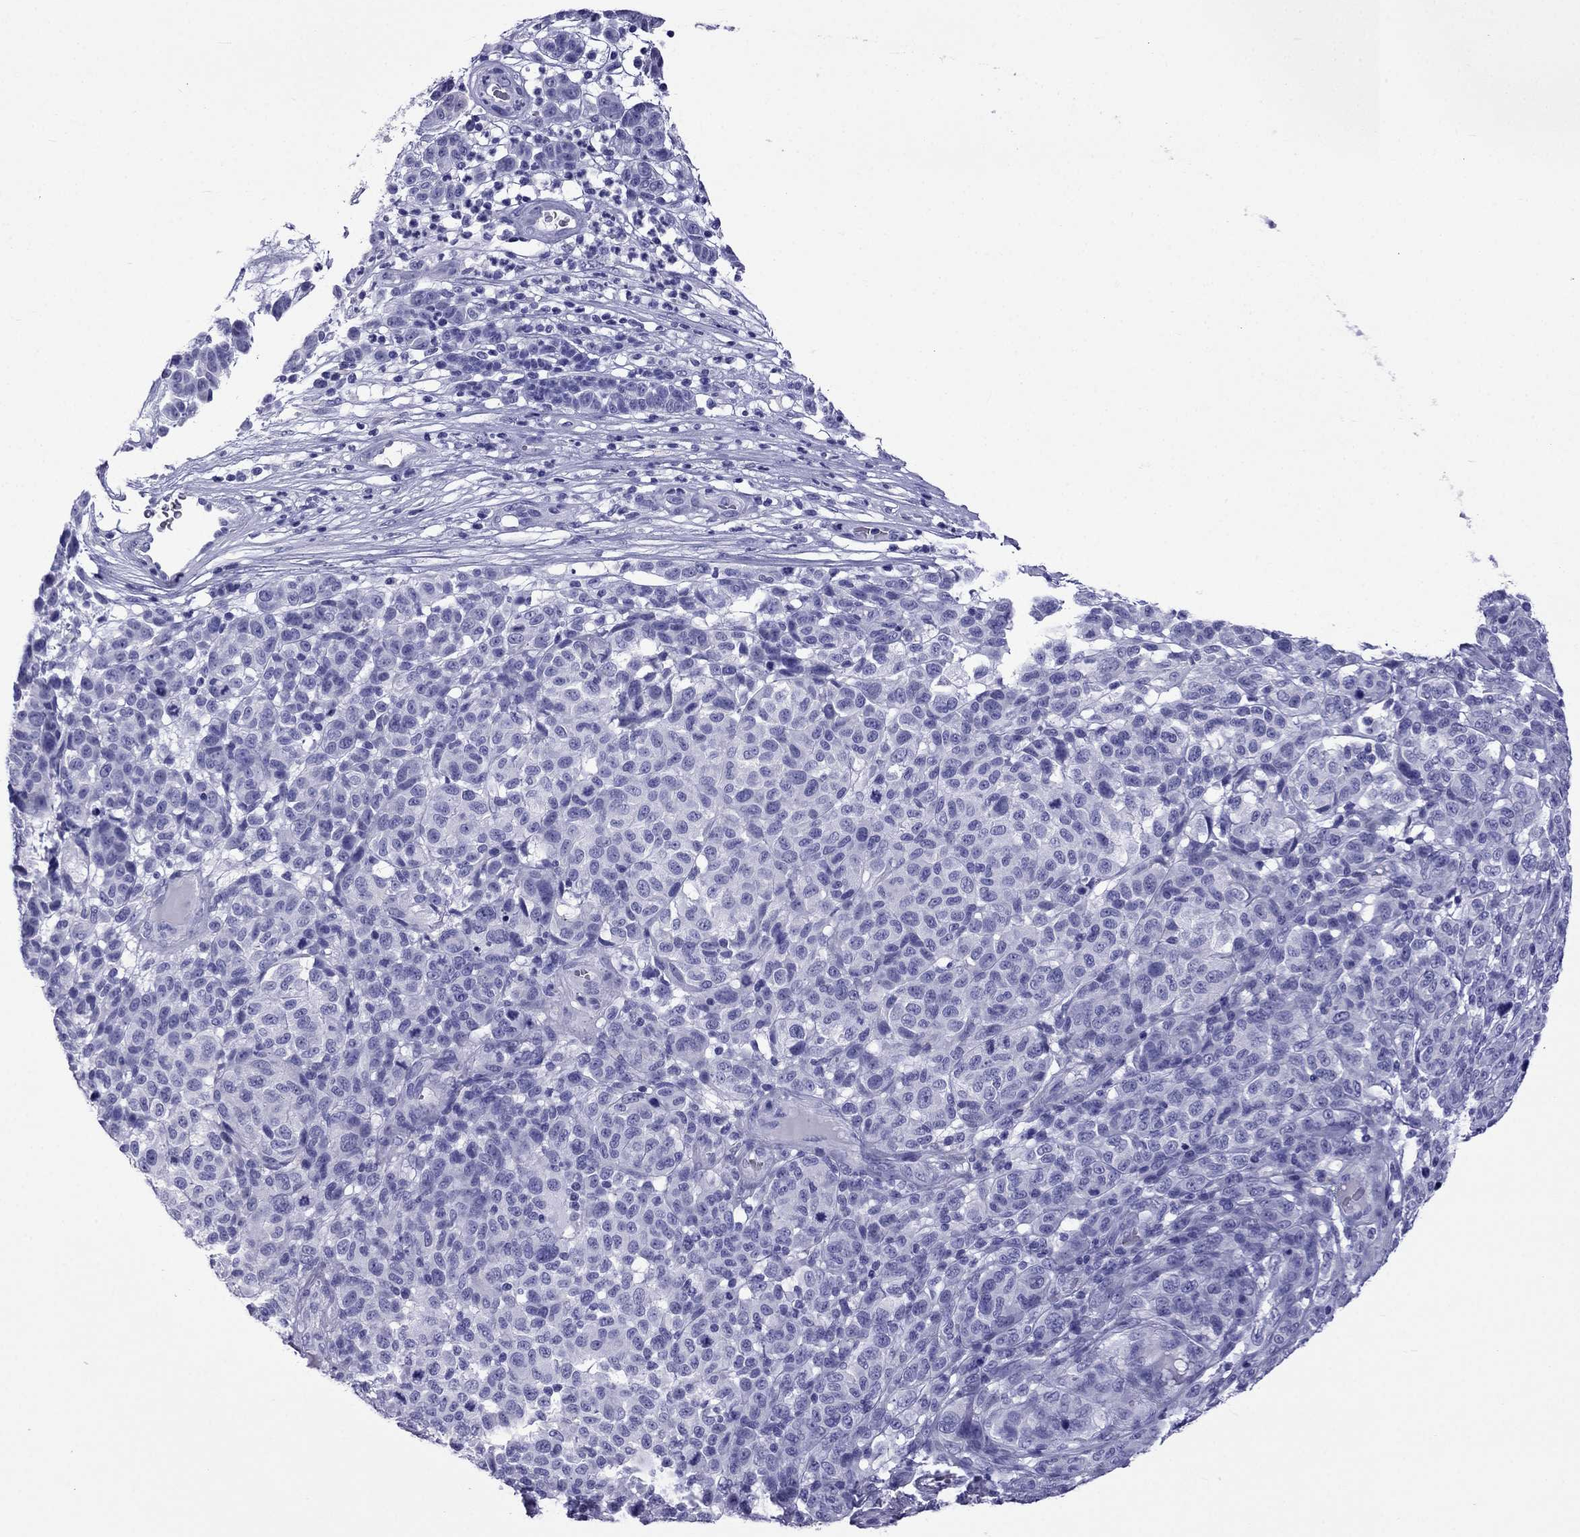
{"staining": {"intensity": "negative", "quantity": "none", "location": "none"}, "tissue": "melanoma", "cell_type": "Tumor cells", "image_type": "cancer", "snomed": [{"axis": "morphology", "description": "Malignant melanoma, NOS"}, {"axis": "topography", "description": "Skin"}], "caption": "Immunohistochemistry (IHC) of human malignant melanoma reveals no staining in tumor cells.", "gene": "ARR3", "patient": {"sex": "male", "age": 59}}